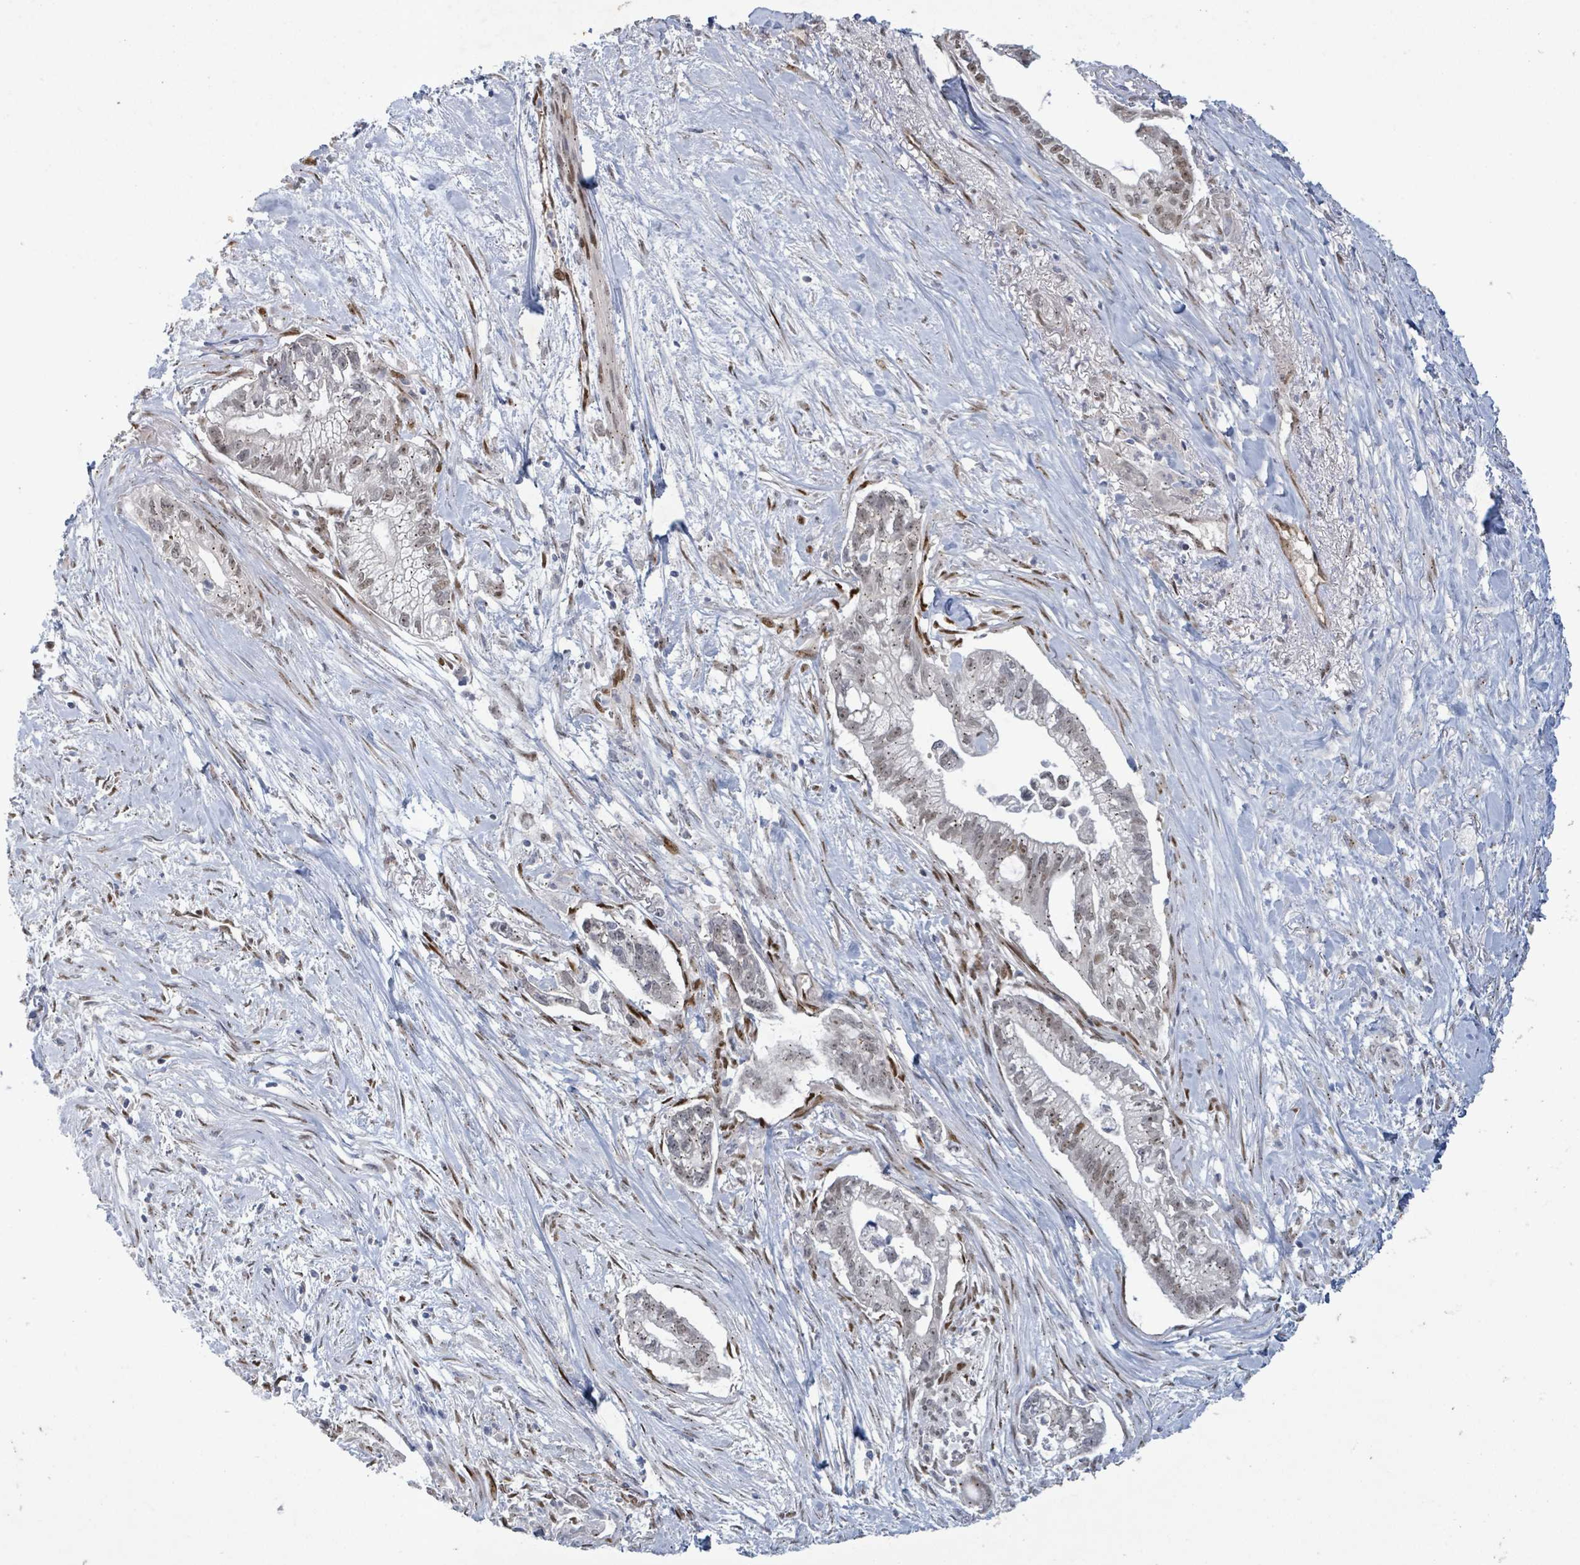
{"staining": {"intensity": "moderate", "quantity": "25%-75%", "location": "nuclear"}, "tissue": "pancreatic cancer", "cell_type": "Tumor cells", "image_type": "cancer", "snomed": [{"axis": "morphology", "description": "Adenocarcinoma, NOS"}, {"axis": "topography", "description": "Pancreas"}], "caption": "Immunohistochemistry (IHC) (DAB) staining of human adenocarcinoma (pancreatic) displays moderate nuclear protein positivity in about 25%-75% of tumor cells. (Stains: DAB in brown, nuclei in blue, Microscopy: brightfield microscopy at high magnification).", "gene": "TUSC1", "patient": {"sex": "male", "age": 70}}